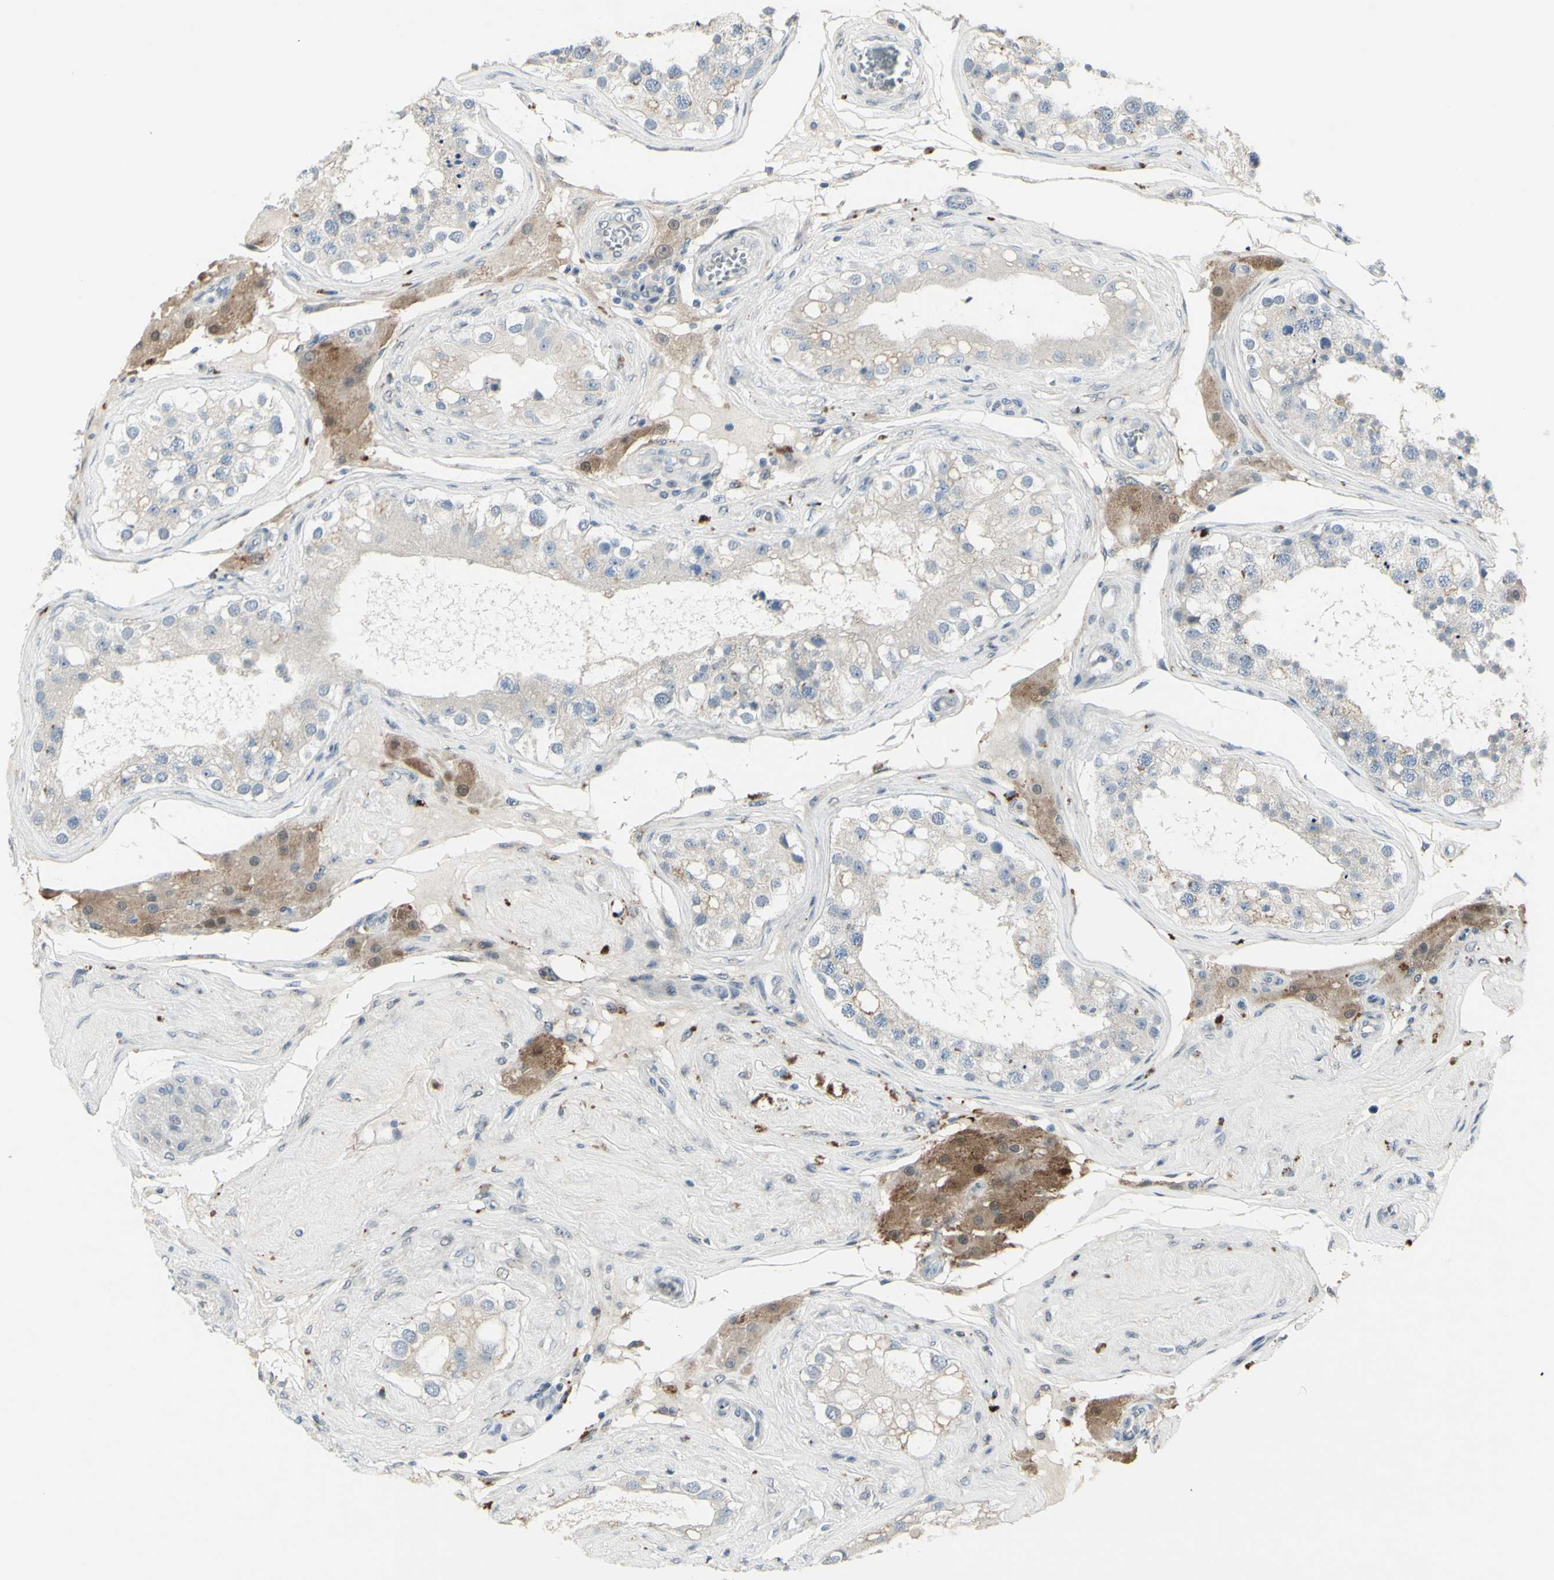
{"staining": {"intensity": "negative", "quantity": "none", "location": "none"}, "tissue": "testis", "cell_type": "Cells in seminiferous ducts", "image_type": "normal", "snomed": [{"axis": "morphology", "description": "Normal tissue, NOS"}, {"axis": "topography", "description": "Testis"}], "caption": "The micrograph exhibits no staining of cells in seminiferous ducts in unremarkable testis. (Stains: DAB (3,3'-diaminobenzidine) immunohistochemistry with hematoxylin counter stain, Microscopy: brightfield microscopy at high magnification).", "gene": "ETNK1", "patient": {"sex": "male", "age": 68}}